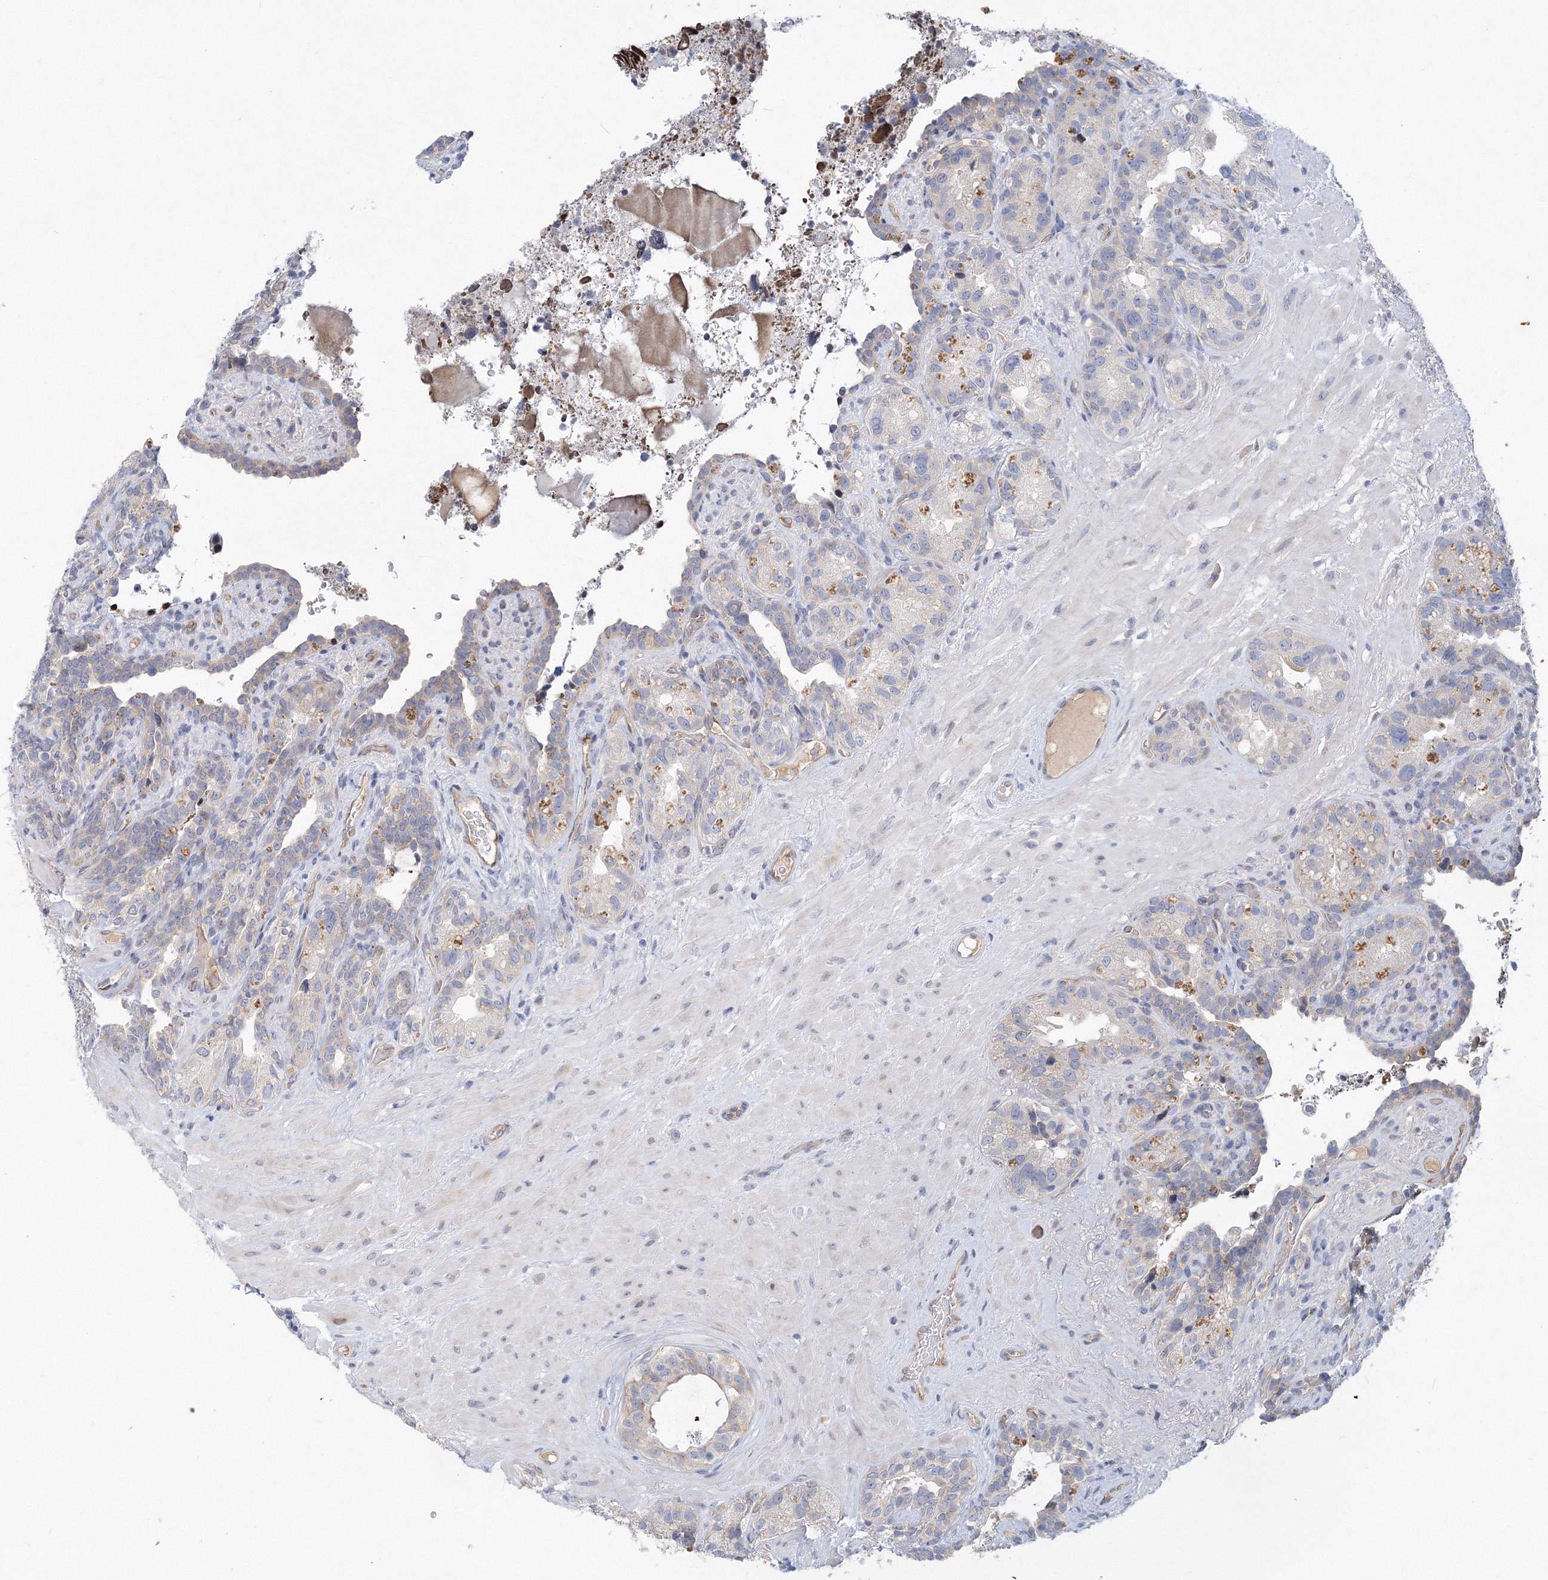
{"staining": {"intensity": "weak", "quantity": "<25%", "location": "cytoplasmic/membranous"}, "tissue": "seminal vesicle", "cell_type": "Glandular cells", "image_type": "normal", "snomed": [{"axis": "morphology", "description": "Normal tissue, NOS"}, {"axis": "topography", "description": "Seminal veicle"}, {"axis": "topography", "description": "Peripheral nerve tissue"}], "caption": "The histopathology image displays no staining of glandular cells in normal seminal vesicle.", "gene": "TANC1", "patient": {"sex": "male", "age": 67}}